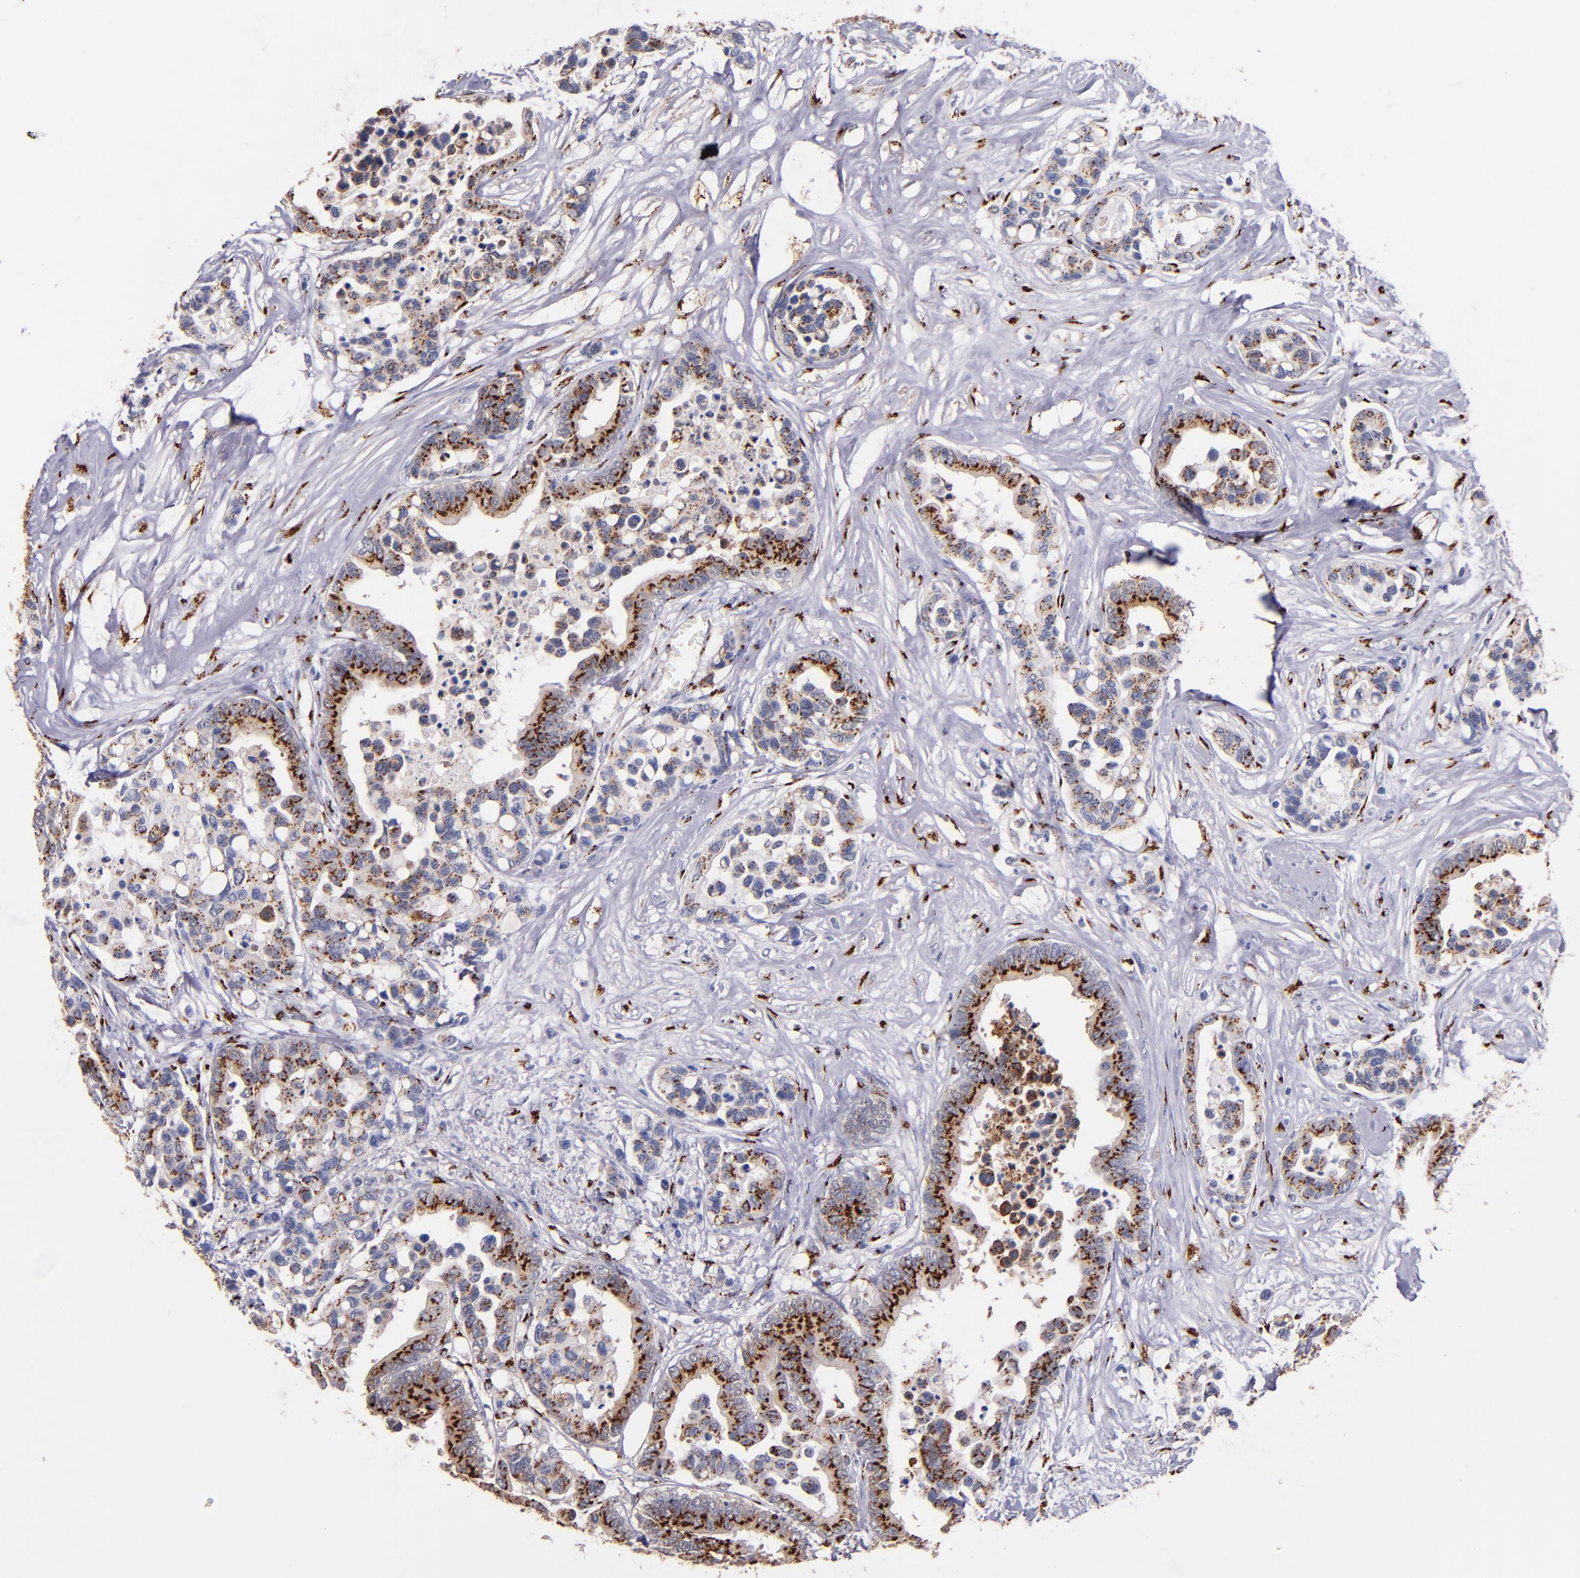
{"staining": {"intensity": "moderate", "quantity": ">75%", "location": "cytoplasmic/membranous"}, "tissue": "colorectal cancer", "cell_type": "Tumor cells", "image_type": "cancer", "snomed": [{"axis": "morphology", "description": "Adenocarcinoma, NOS"}, {"axis": "topography", "description": "Colon"}], "caption": "The photomicrograph demonstrates immunohistochemical staining of colorectal cancer (adenocarcinoma). There is moderate cytoplasmic/membranous staining is identified in about >75% of tumor cells.", "gene": "GOLIM4", "patient": {"sex": "male", "age": 82}}